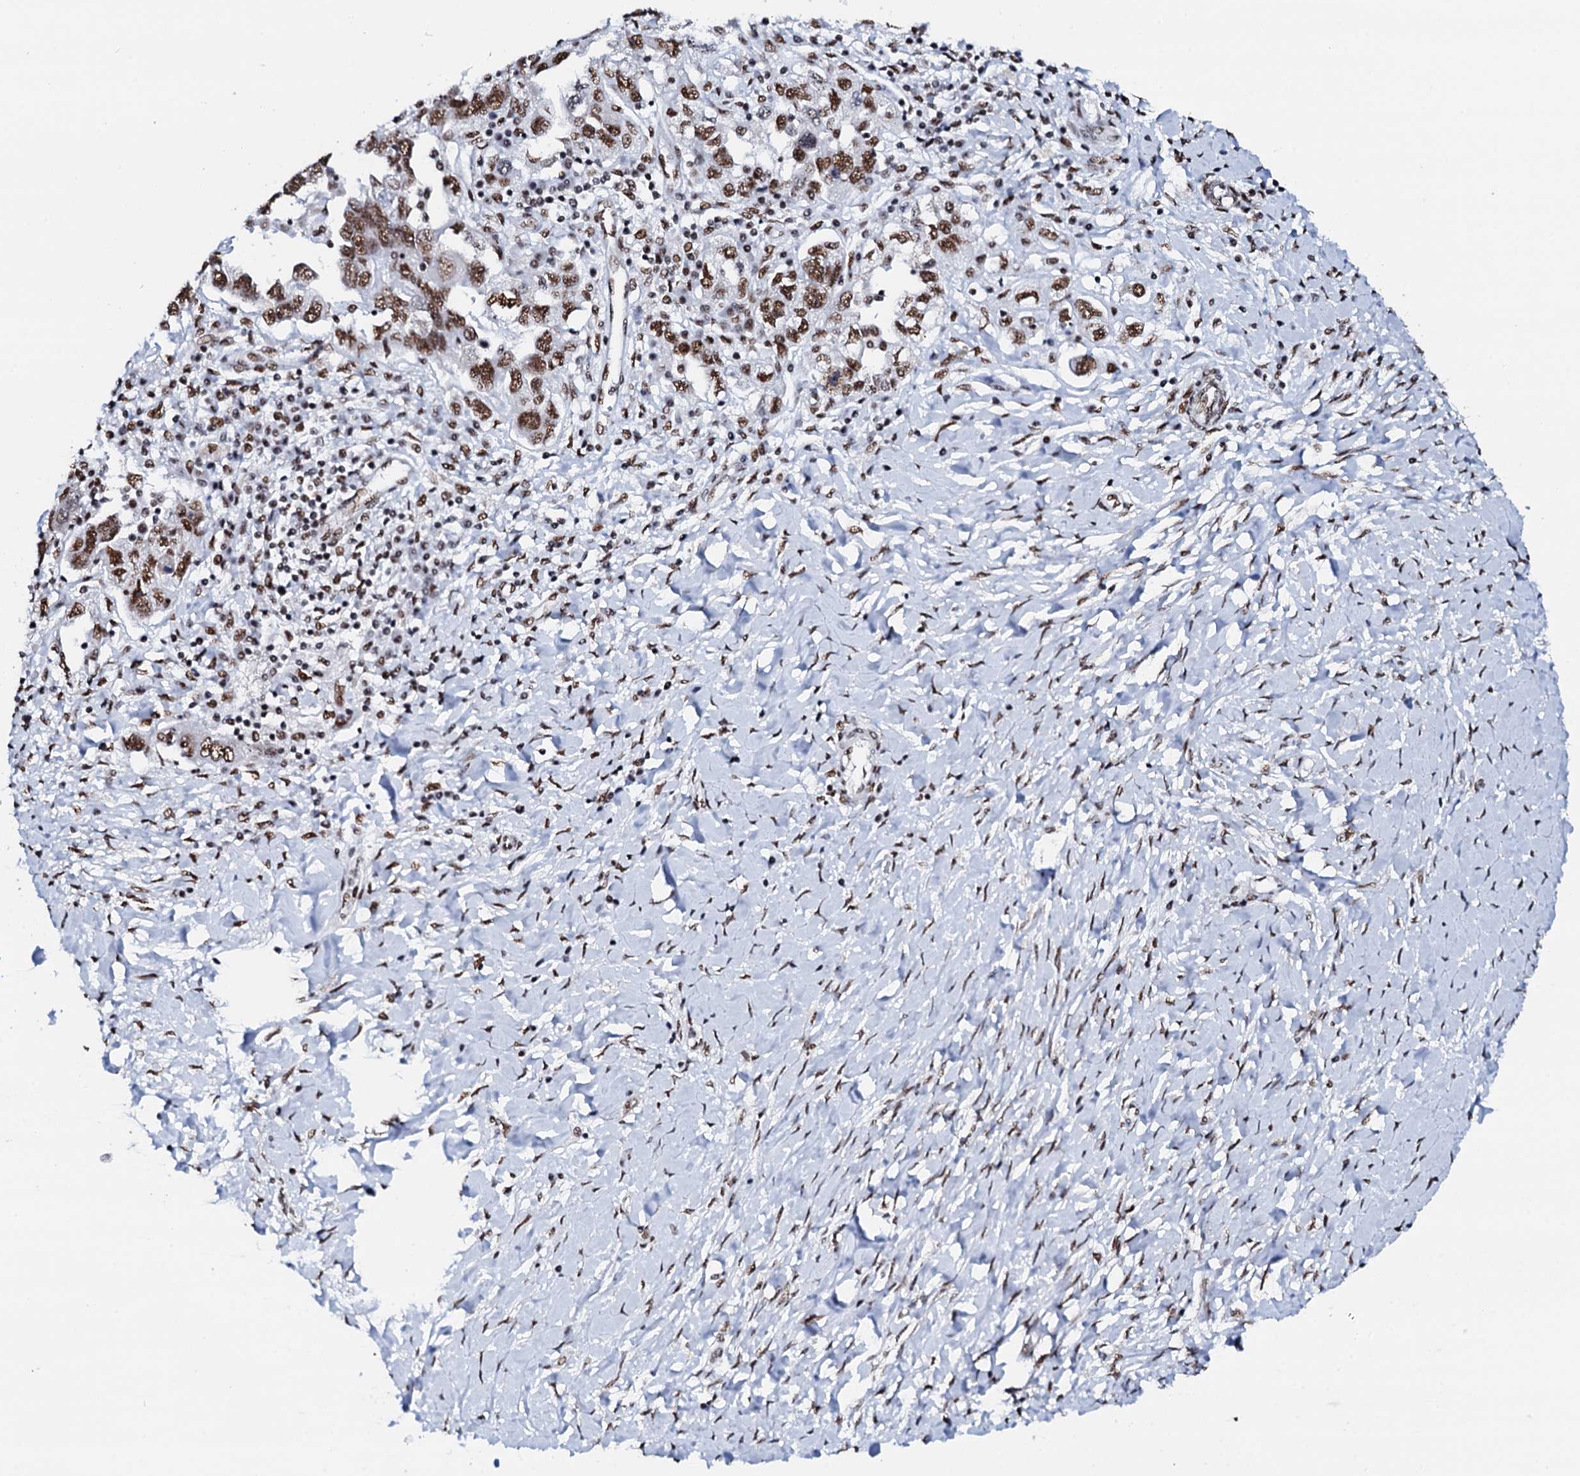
{"staining": {"intensity": "strong", "quantity": ">75%", "location": "nuclear"}, "tissue": "ovarian cancer", "cell_type": "Tumor cells", "image_type": "cancer", "snomed": [{"axis": "morphology", "description": "Carcinoma, NOS"}, {"axis": "morphology", "description": "Cystadenocarcinoma, serous, NOS"}, {"axis": "topography", "description": "Ovary"}], "caption": "Immunohistochemistry (IHC) photomicrograph of human ovarian cancer stained for a protein (brown), which shows high levels of strong nuclear staining in about >75% of tumor cells.", "gene": "NKAPD1", "patient": {"sex": "female", "age": 69}}